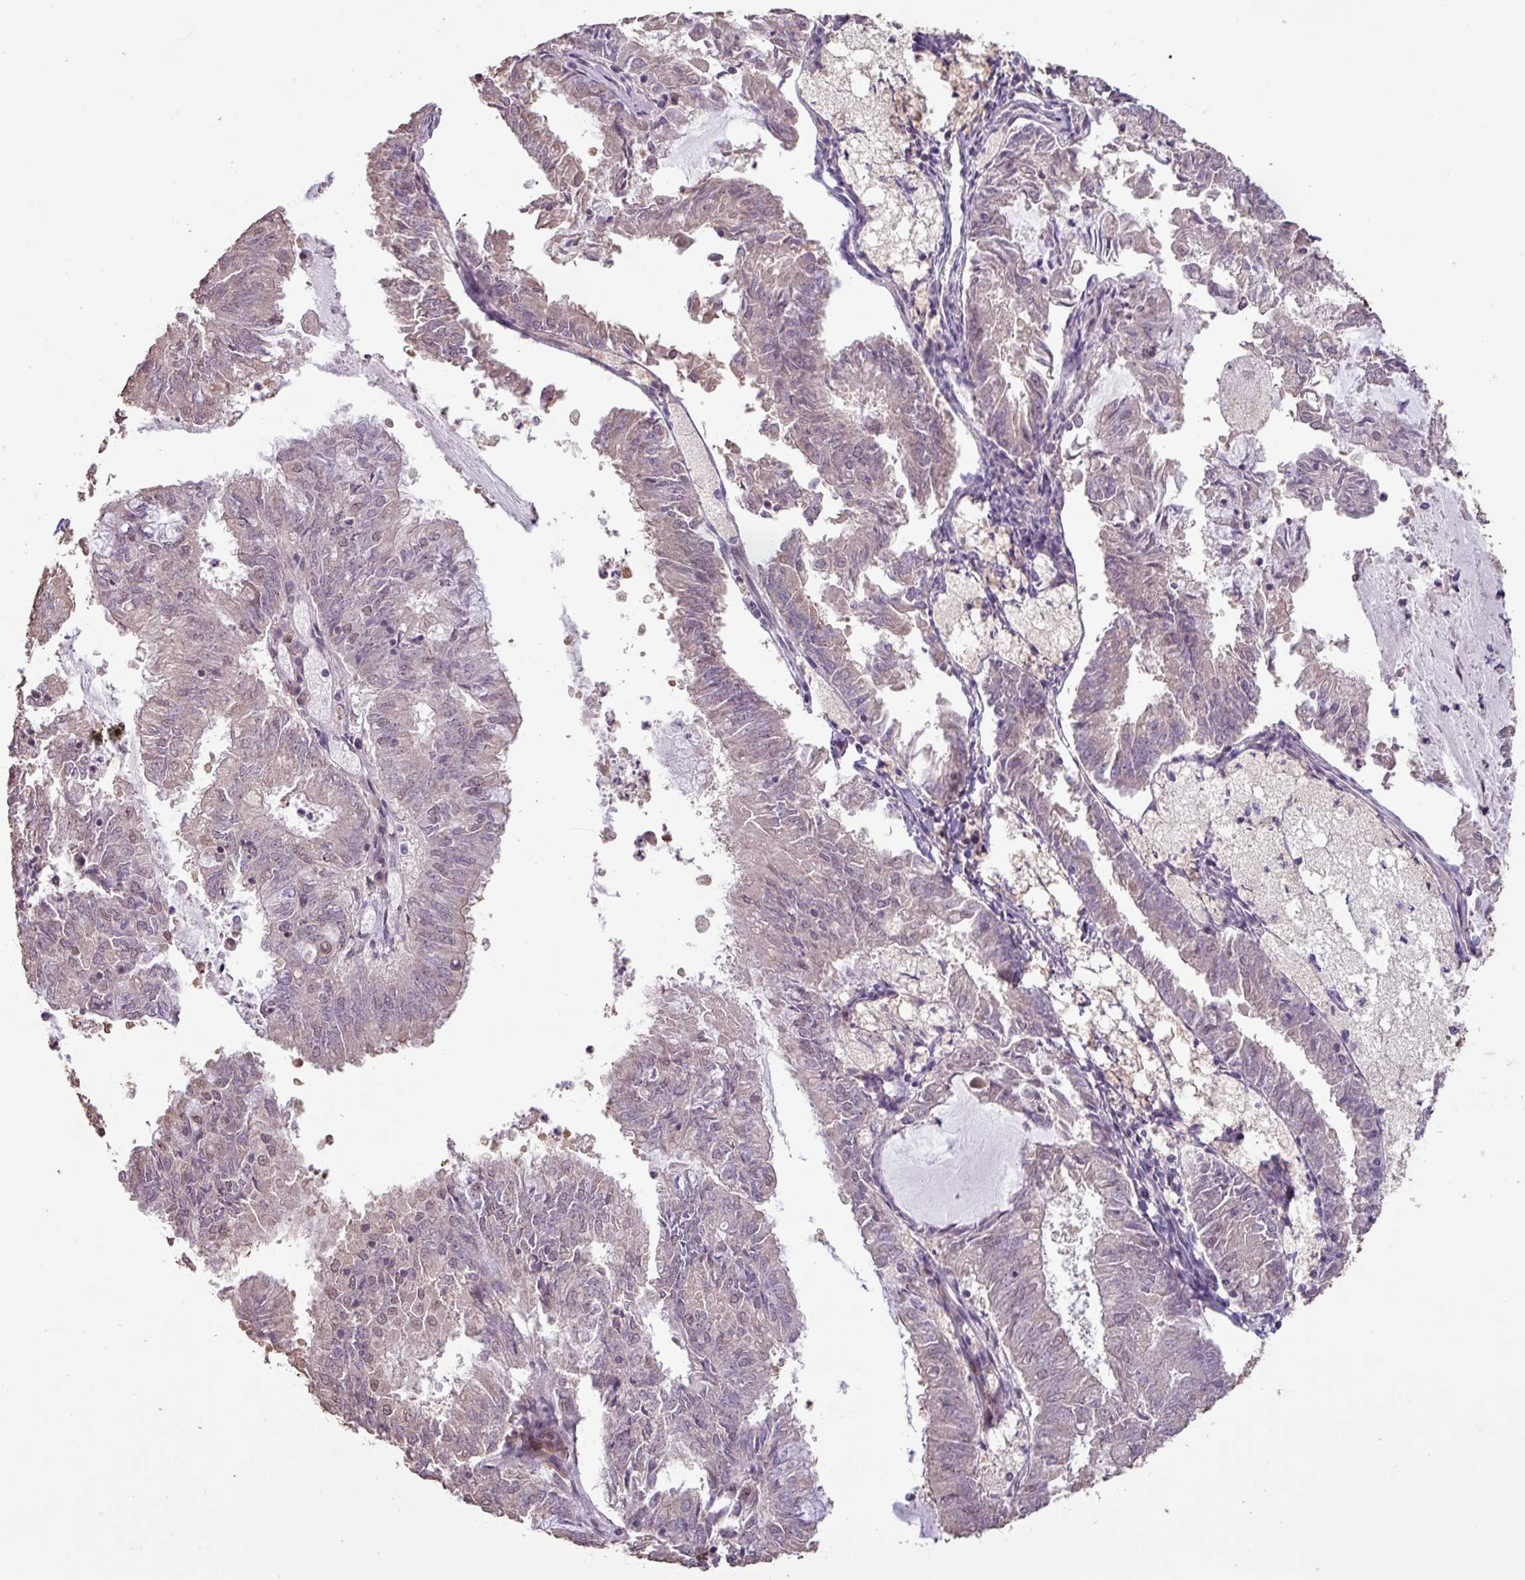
{"staining": {"intensity": "negative", "quantity": "none", "location": "none"}, "tissue": "endometrial cancer", "cell_type": "Tumor cells", "image_type": "cancer", "snomed": [{"axis": "morphology", "description": "Adenocarcinoma, NOS"}, {"axis": "topography", "description": "Endometrium"}], "caption": "Immunohistochemistry of human adenocarcinoma (endometrial) reveals no staining in tumor cells.", "gene": "ZNF709", "patient": {"sex": "female", "age": 57}}